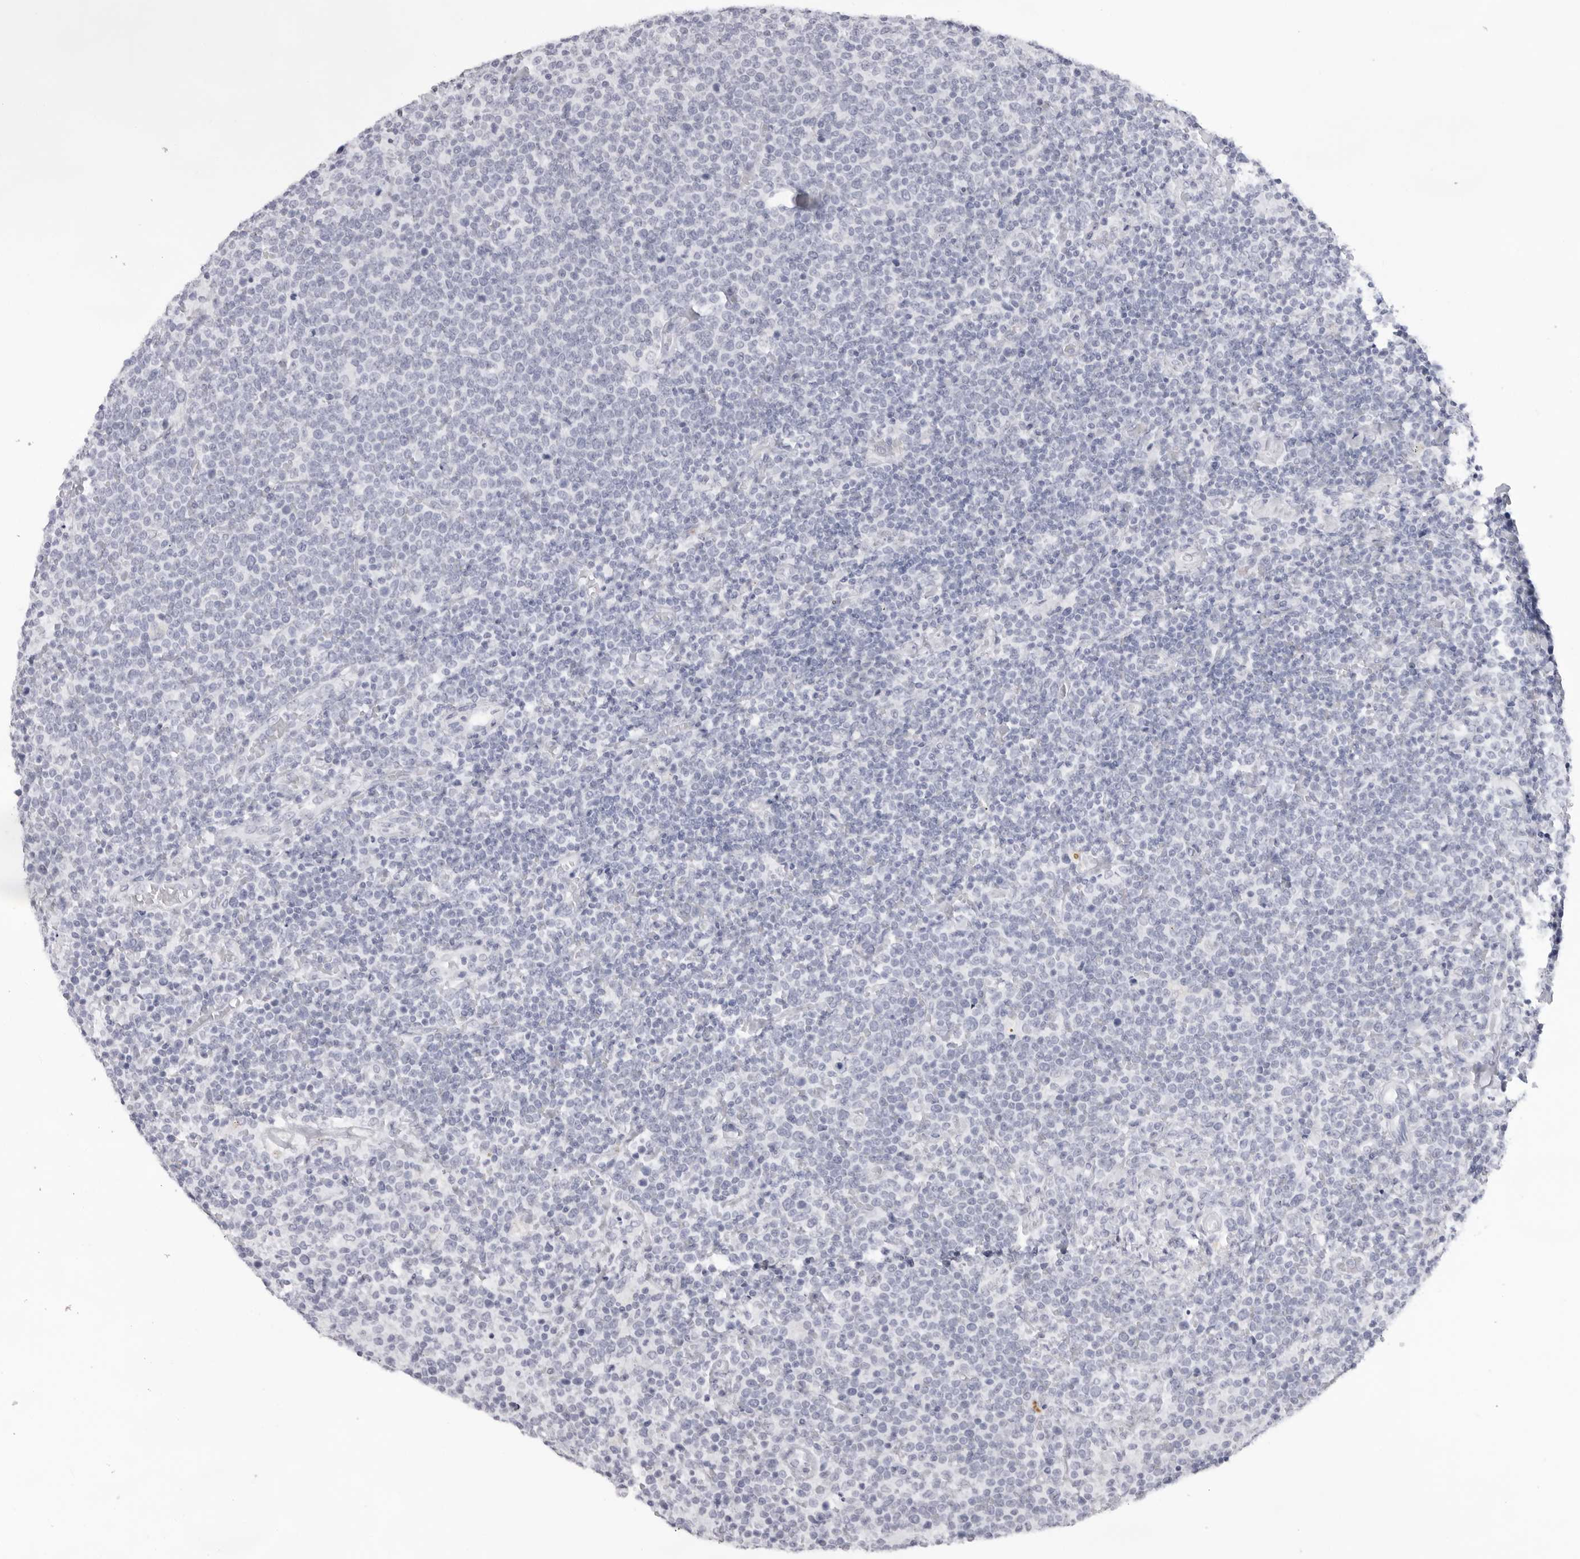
{"staining": {"intensity": "negative", "quantity": "none", "location": "none"}, "tissue": "lymphoma", "cell_type": "Tumor cells", "image_type": "cancer", "snomed": [{"axis": "morphology", "description": "Malignant lymphoma, non-Hodgkin's type, High grade"}, {"axis": "topography", "description": "Lymph node"}], "caption": "Protein analysis of malignant lymphoma, non-Hodgkin's type (high-grade) displays no significant staining in tumor cells.", "gene": "KLK12", "patient": {"sex": "male", "age": 61}}